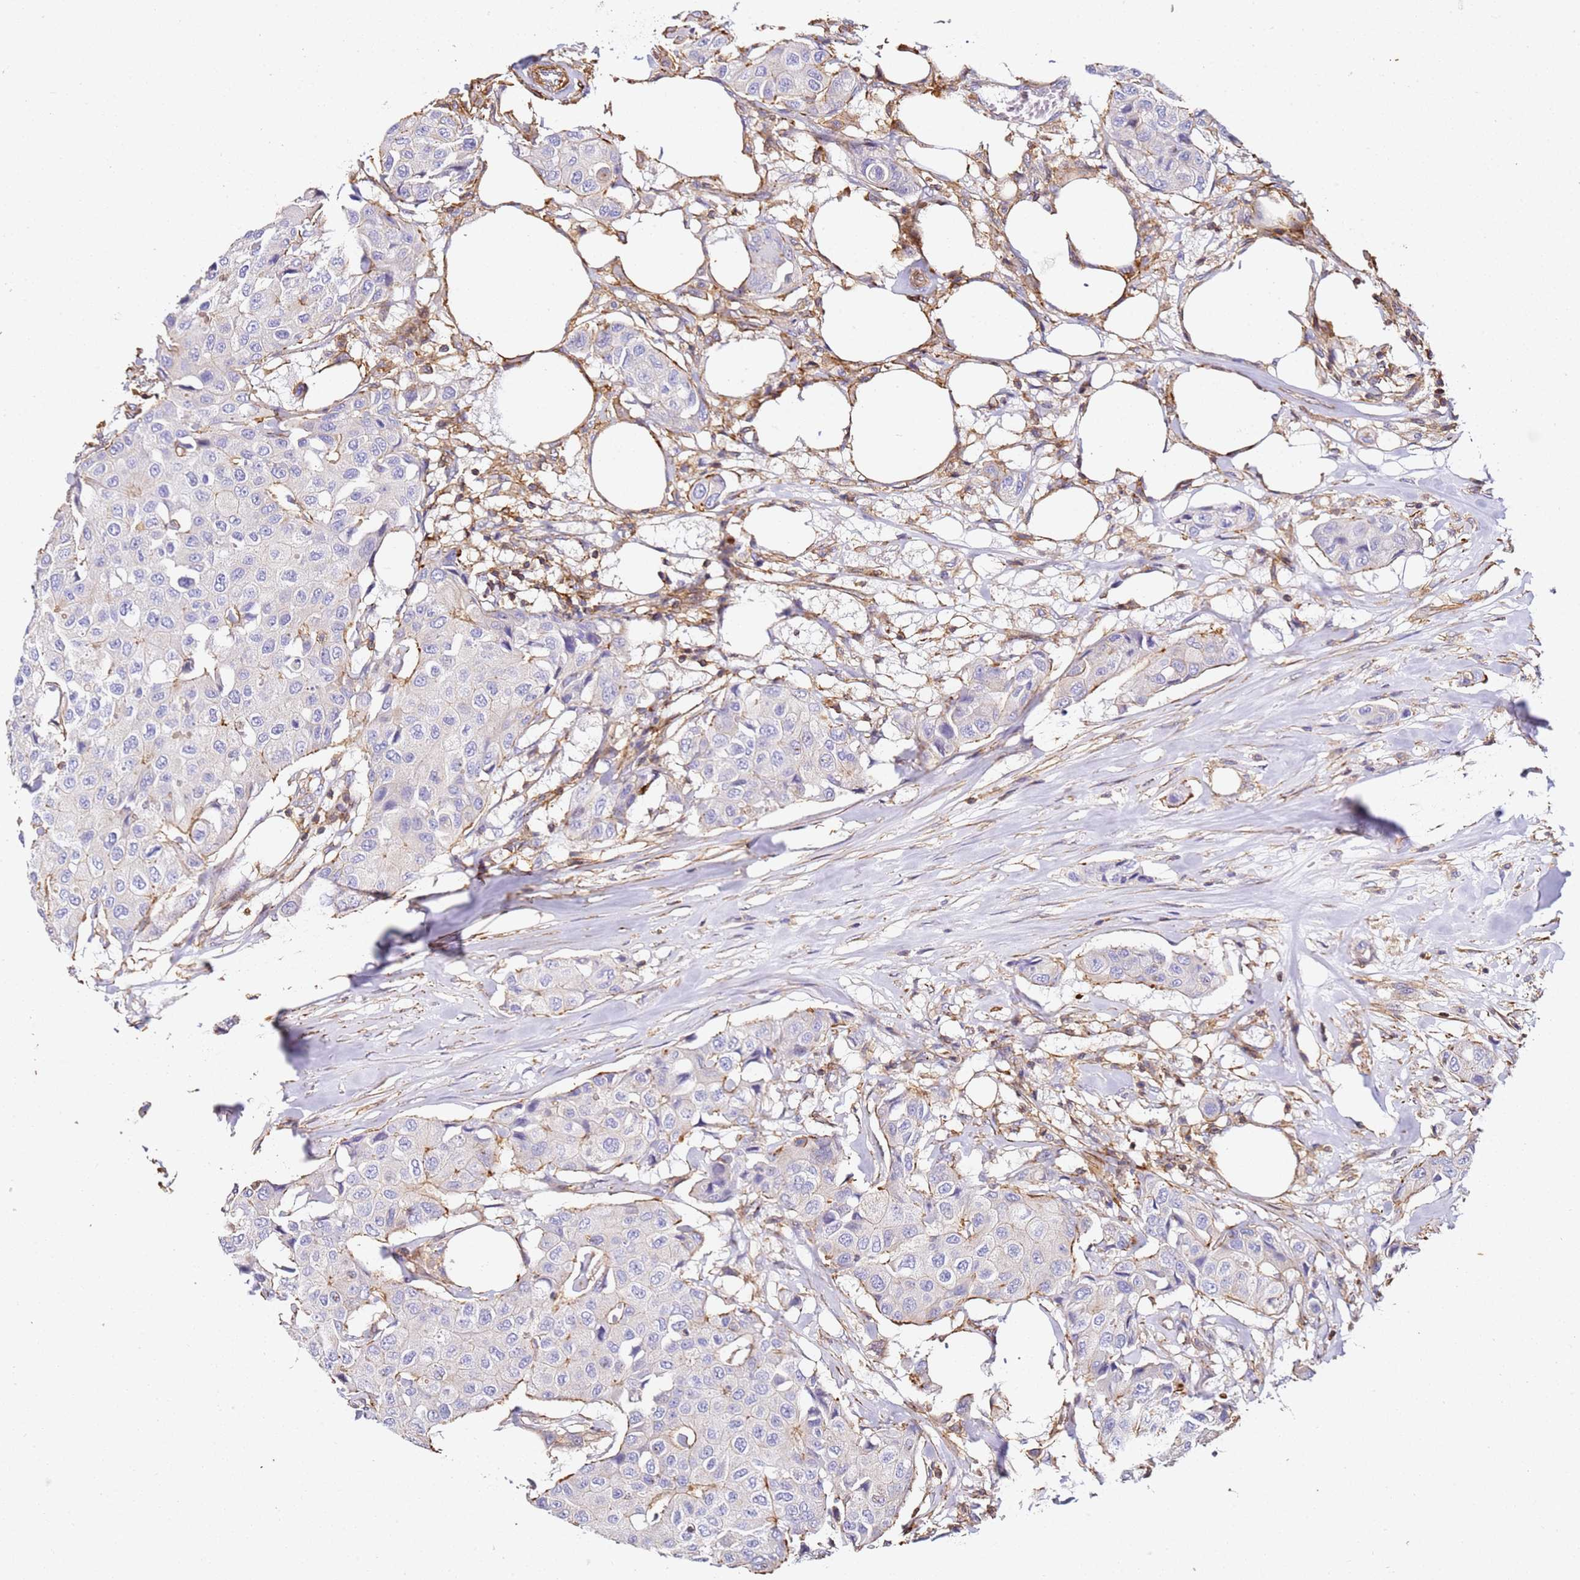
{"staining": {"intensity": "negative", "quantity": "none", "location": "none"}, "tissue": "breast cancer", "cell_type": "Tumor cells", "image_type": "cancer", "snomed": [{"axis": "morphology", "description": "Duct carcinoma"}, {"axis": "topography", "description": "Breast"}], "caption": "This is an immunohistochemistry histopathology image of breast cancer (intraductal carcinoma). There is no expression in tumor cells.", "gene": "ZNF671", "patient": {"sex": "female", "age": 80}}